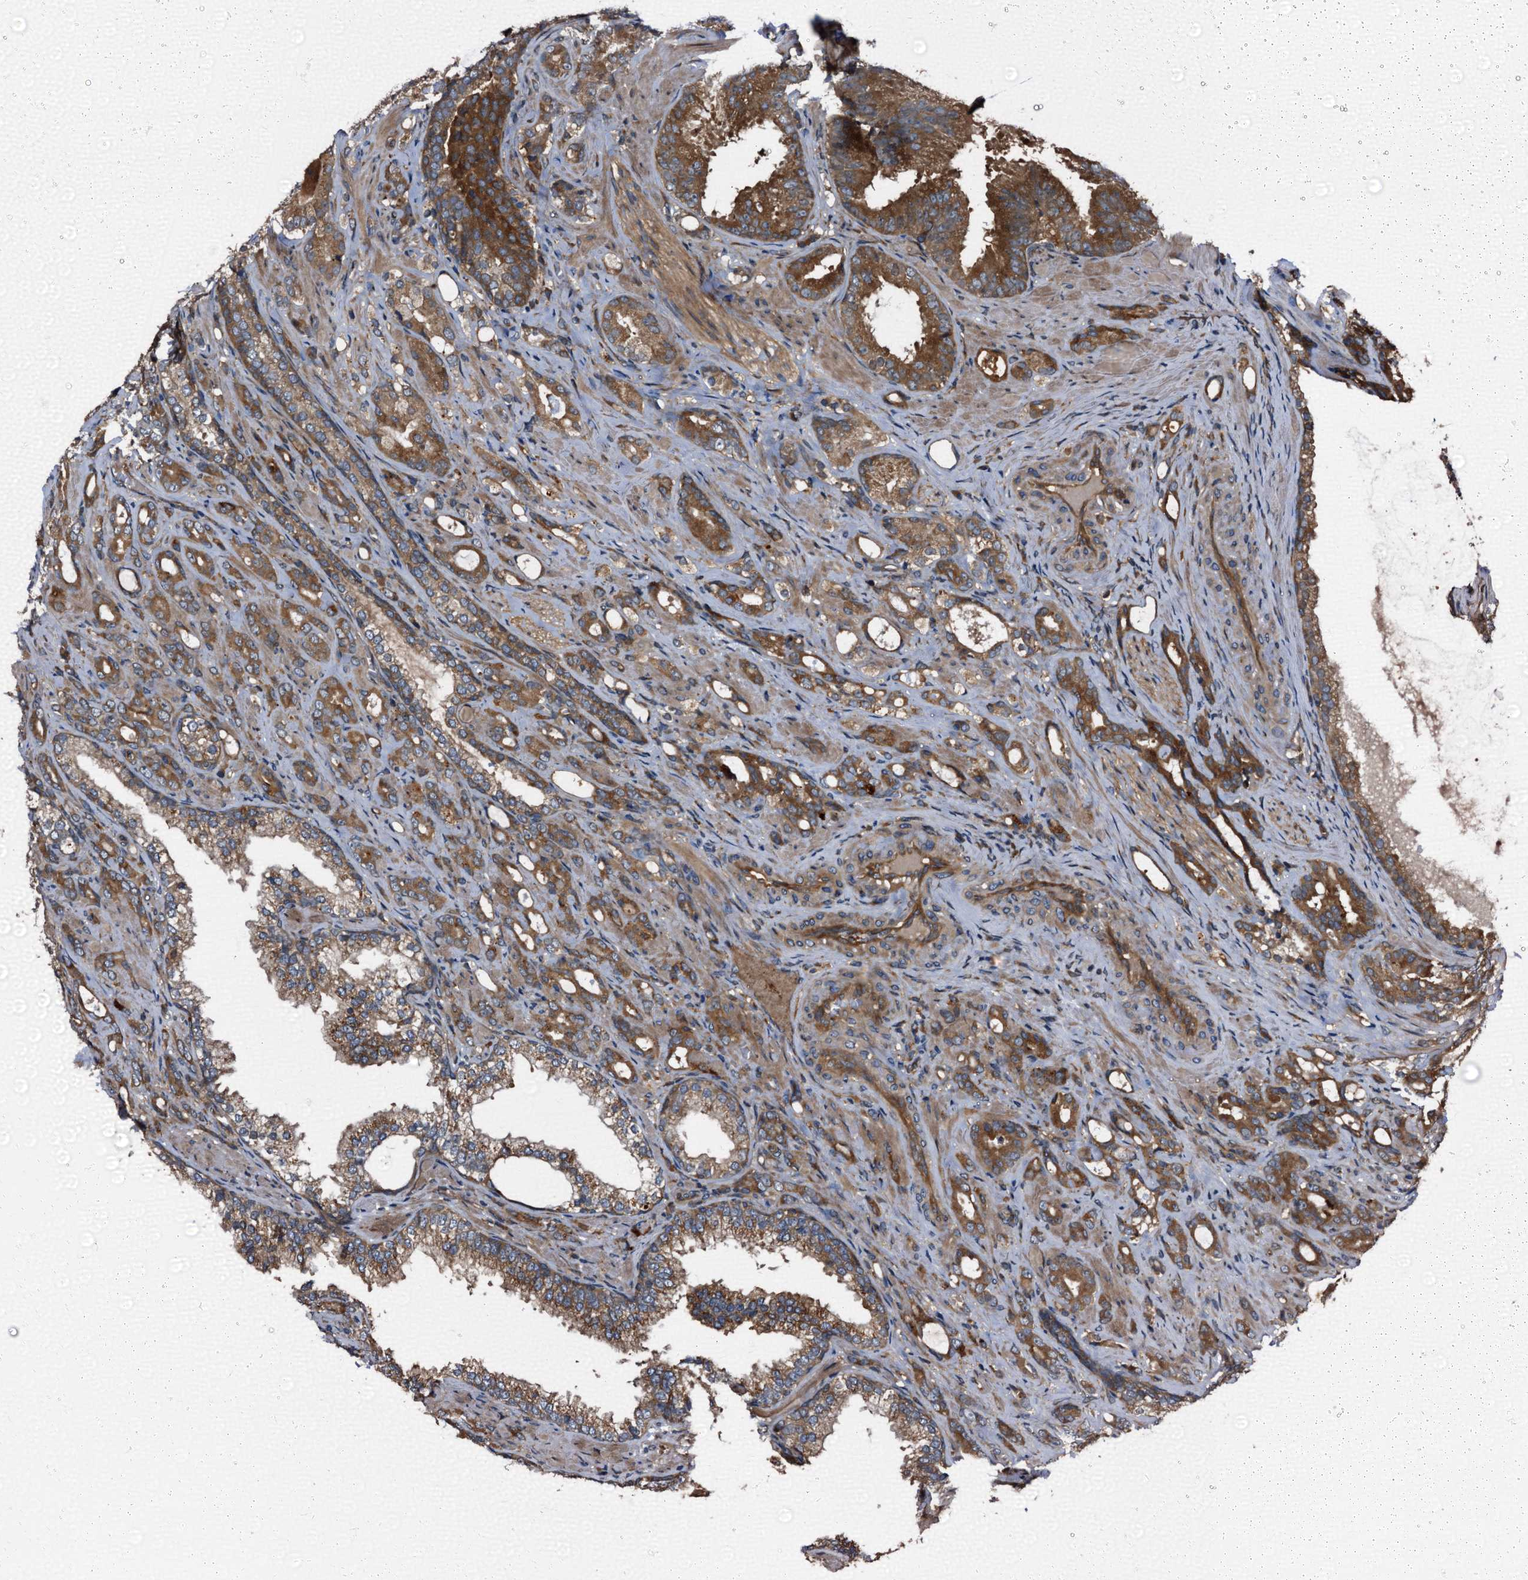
{"staining": {"intensity": "moderate", "quantity": ">75%", "location": "cytoplasmic/membranous"}, "tissue": "prostate cancer", "cell_type": "Tumor cells", "image_type": "cancer", "snomed": [{"axis": "morphology", "description": "Adenocarcinoma, High grade"}, {"axis": "topography", "description": "Prostate"}], "caption": "Human prostate cancer (adenocarcinoma (high-grade)) stained with a brown dye displays moderate cytoplasmic/membranous positive positivity in approximately >75% of tumor cells.", "gene": "PEX5", "patient": {"sex": "male", "age": 72}}